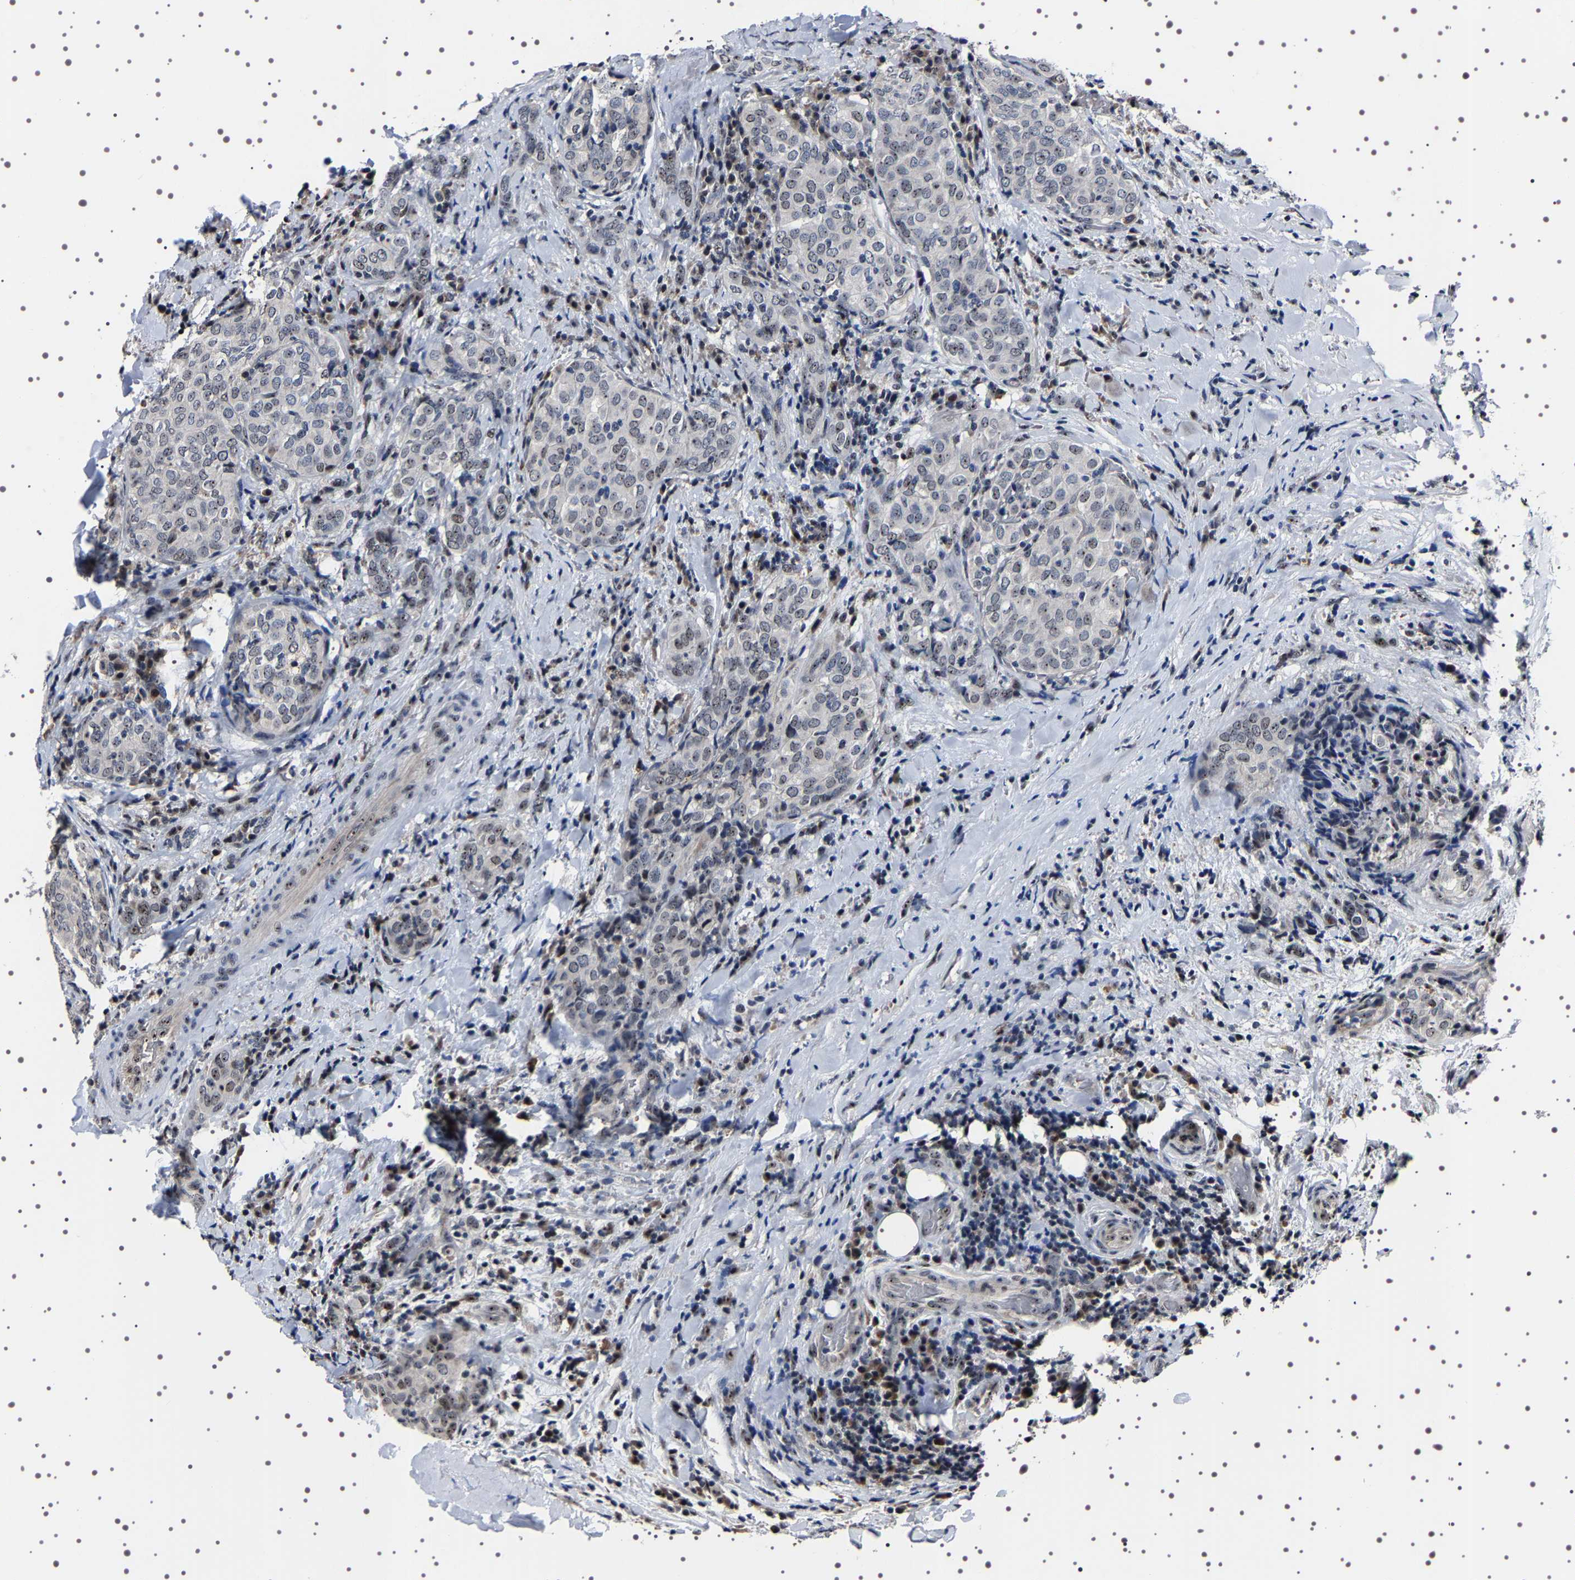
{"staining": {"intensity": "weak", "quantity": "25%-75%", "location": "nuclear"}, "tissue": "thyroid cancer", "cell_type": "Tumor cells", "image_type": "cancer", "snomed": [{"axis": "morphology", "description": "Normal tissue, NOS"}, {"axis": "morphology", "description": "Papillary adenocarcinoma, NOS"}, {"axis": "topography", "description": "Thyroid gland"}], "caption": "Protein expression analysis of thyroid cancer displays weak nuclear positivity in about 25%-75% of tumor cells.", "gene": "GNL3", "patient": {"sex": "female", "age": 30}}